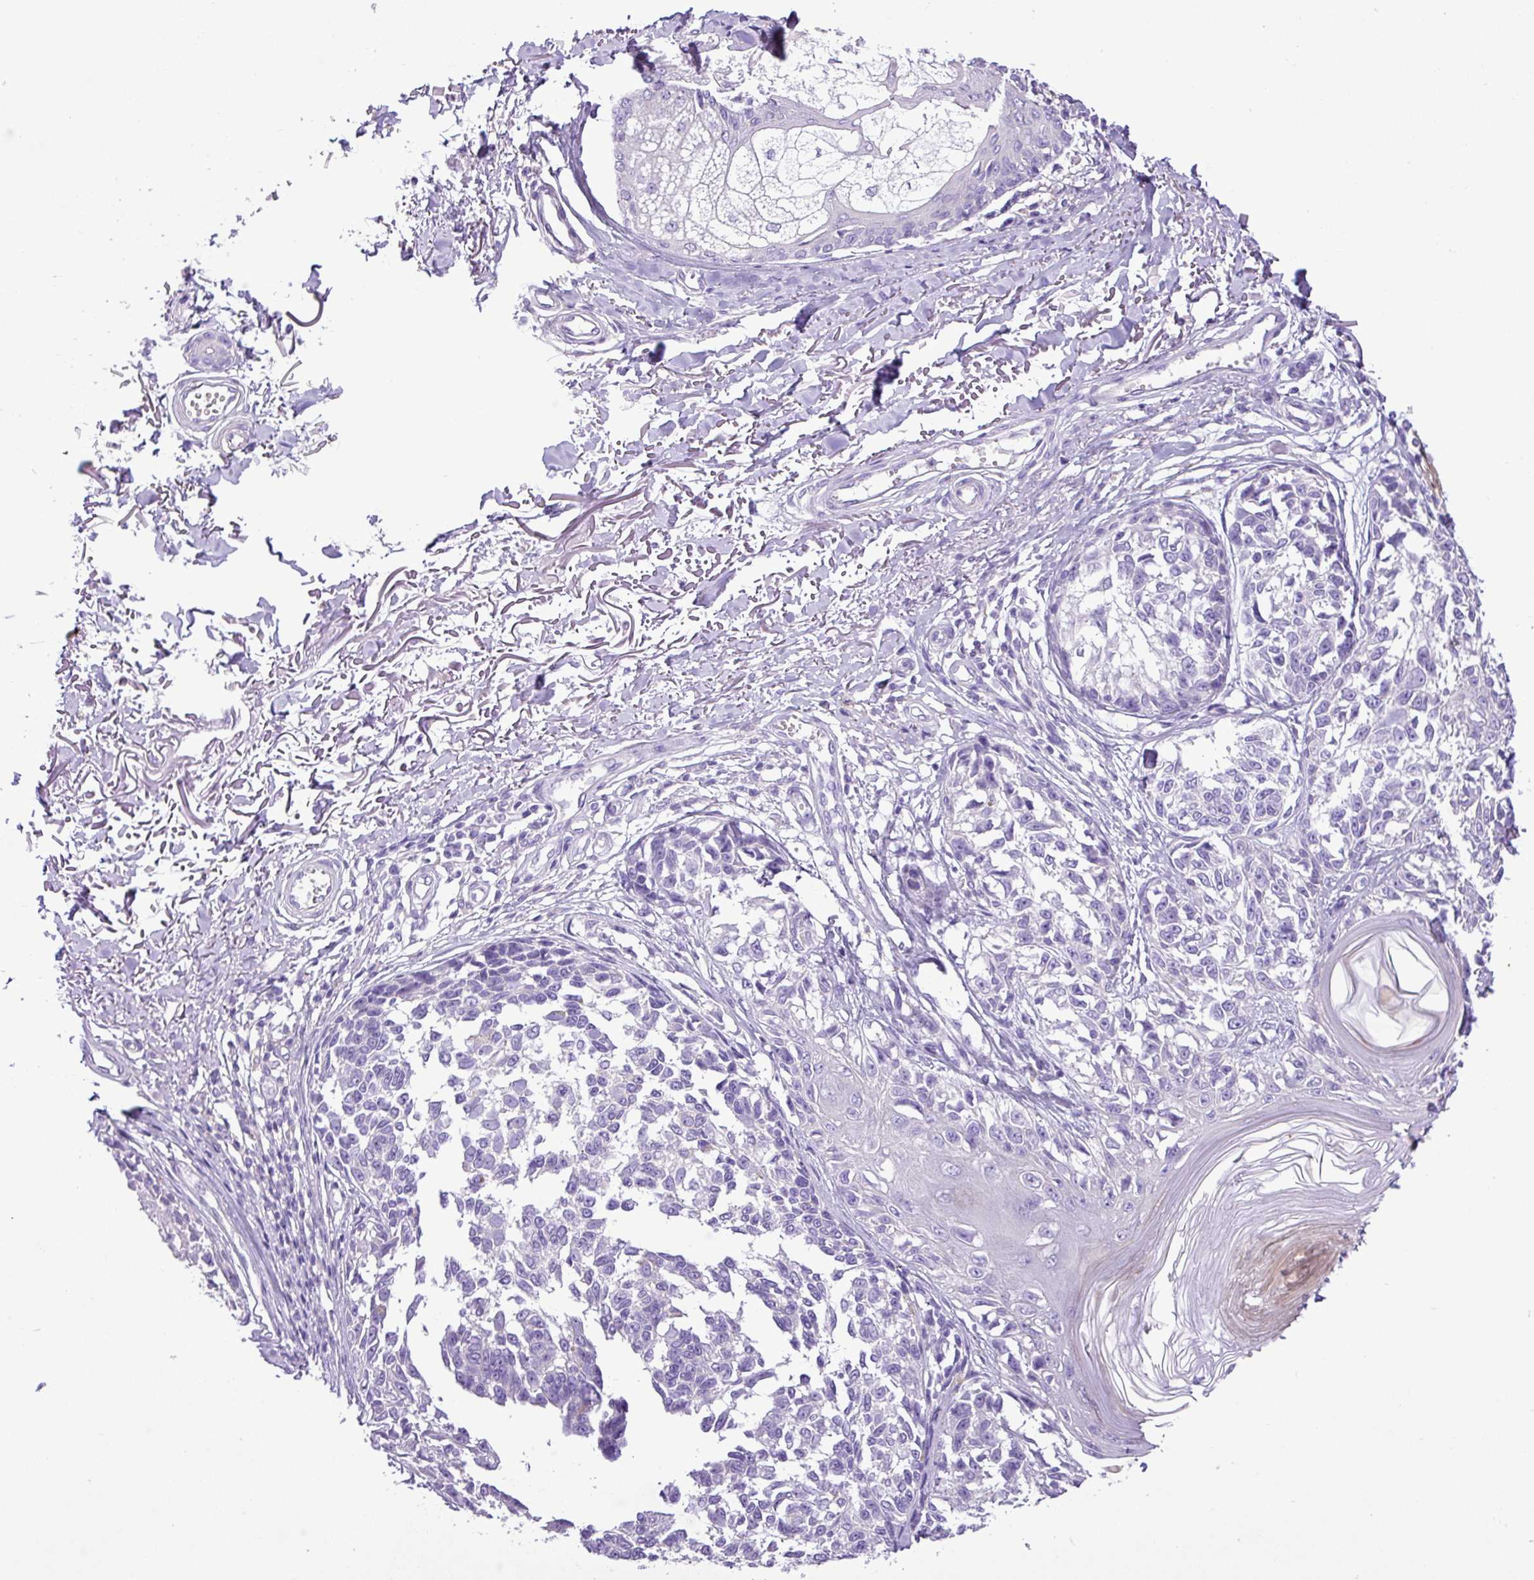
{"staining": {"intensity": "negative", "quantity": "none", "location": "none"}, "tissue": "melanoma", "cell_type": "Tumor cells", "image_type": "cancer", "snomed": [{"axis": "morphology", "description": "Malignant melanoma, NOS"}, {"axis": "topography", "description": "Skin"}], "caption": "Immunohistochemical staining of human malignant melanoma shows no significant staining in tumor cells. (DAB (3,3'-diaminobenzidine) immunohistochemistry, high magnification).", "gene": "ZNF334", "patient": {"sex": "male", "age": 73}}